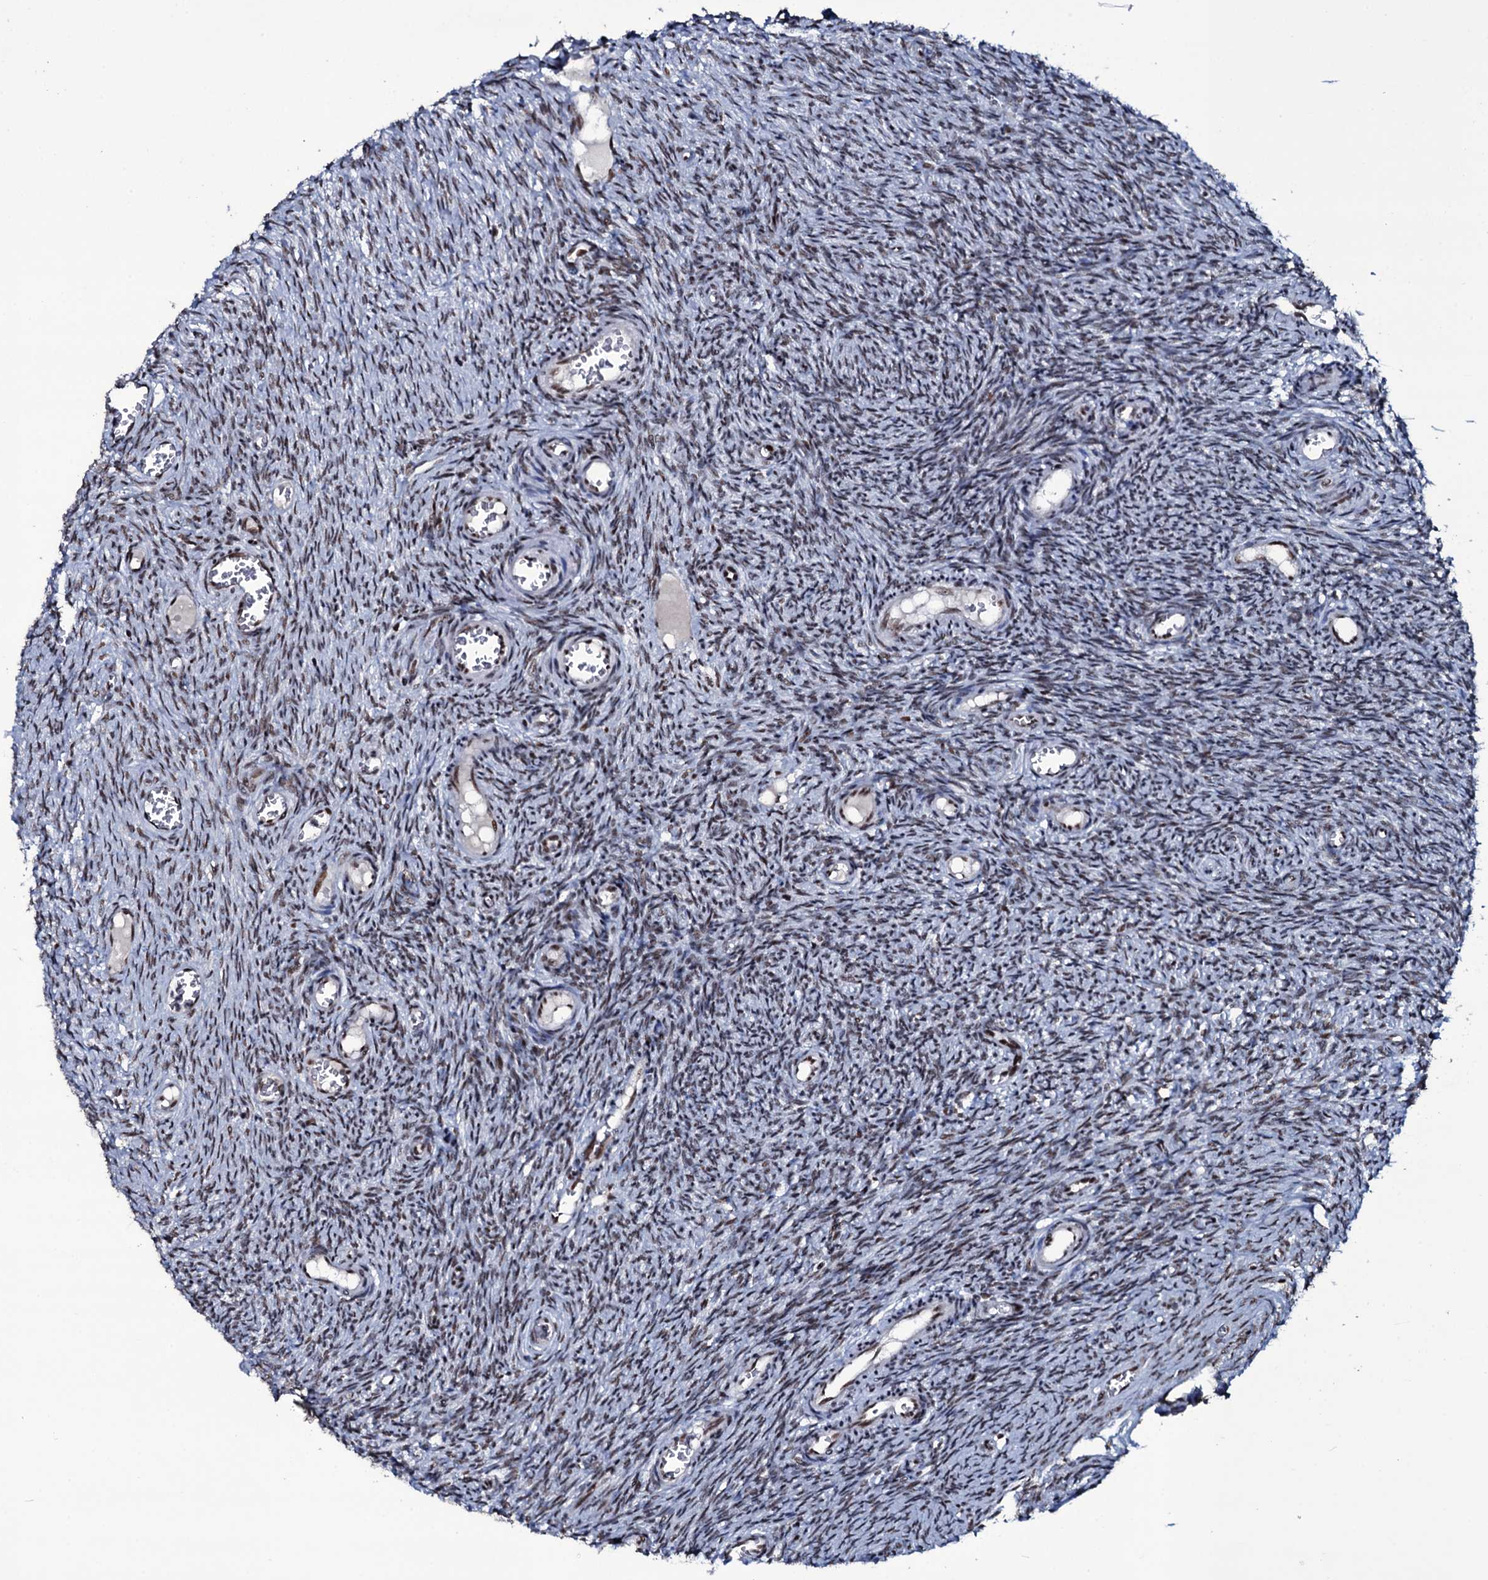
{"staining": {"intensity": "moderate", "quantity": ">75%", "location": "nuclear"}, "tissue": "ovary", "cell_type": "Follicle cells", "image_type": "normal", "snomed": [{"axis": "morphology", "description": "Normal tissue, NOS"}, {"axis": "topography", "description": "Ovary"}], "caption": "An IHC image of normal tissue is shown. Protein staining in brown highlights moderate nuclear positivity in ovary within follicle cells. (IHC, brightfield microscopy, high magnification).", "gene": "ZMIZ2", "patient": {"sex": "female", "age": 44}}